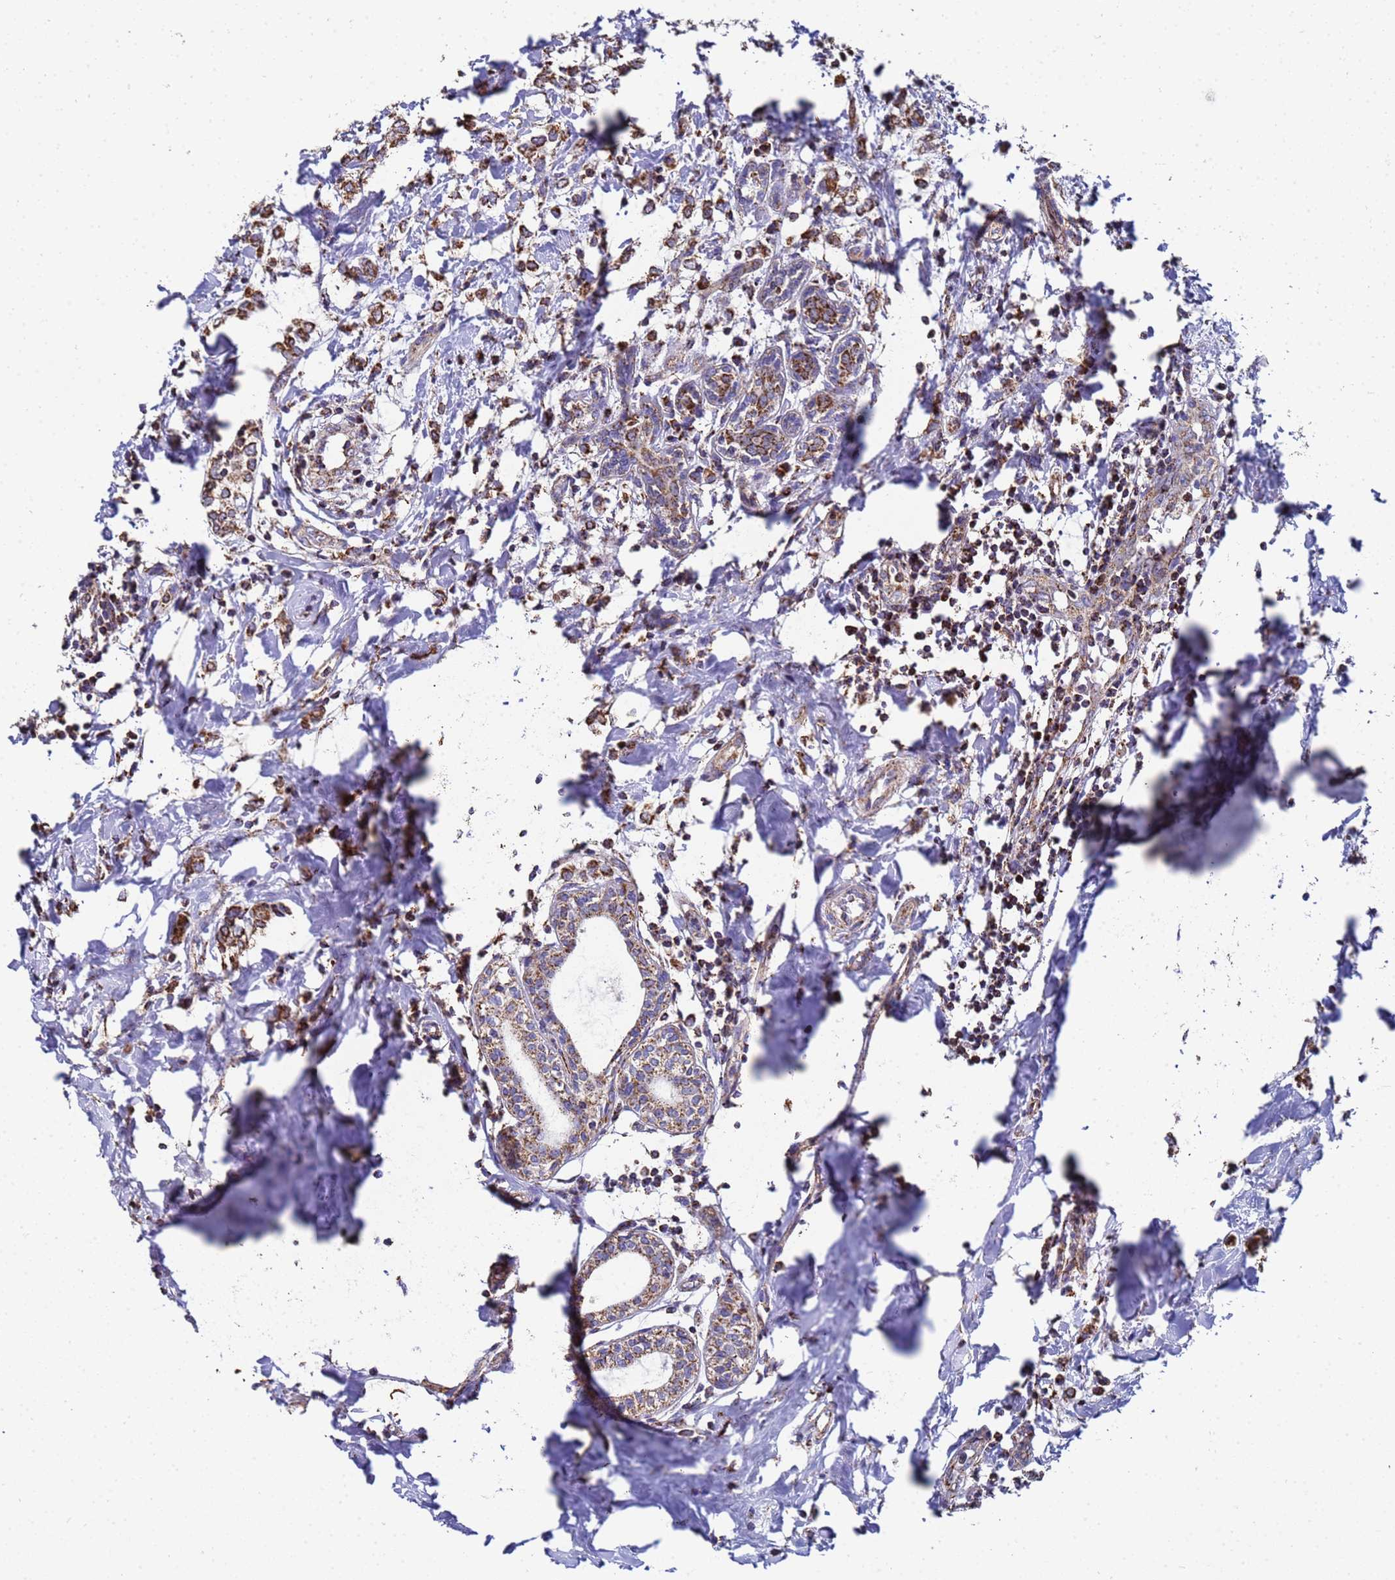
{"staining": {"intensity": "strong", "quantity": ">75%", "location": "cytoplasmic/membranous"}, "tissue": "breast cancer", "cell_type": "Tumor cells", "image_type": "cancer", "snomed": [{"axis": "morphology", "description": "Normal tissue, NOS"}, {"axis": "morphology", "description": "Lobular carcinoma"}, {"axis": "topography", "description": "Breast"}], "caption": "Immunohistochemistry (DAB (3,3'-diaminobenzidine)) staining of human lobular carcinoma (breast) displays strong cytoplasmic/membranous protein expression in approximately >75% of tumor cells. (Stains: DAB in brown, nuclei in blue, Microscopy: brightfield microscopy at high magnification).", "gene": "MRPS12", "patient": {"sex": "female", "age": 47}}